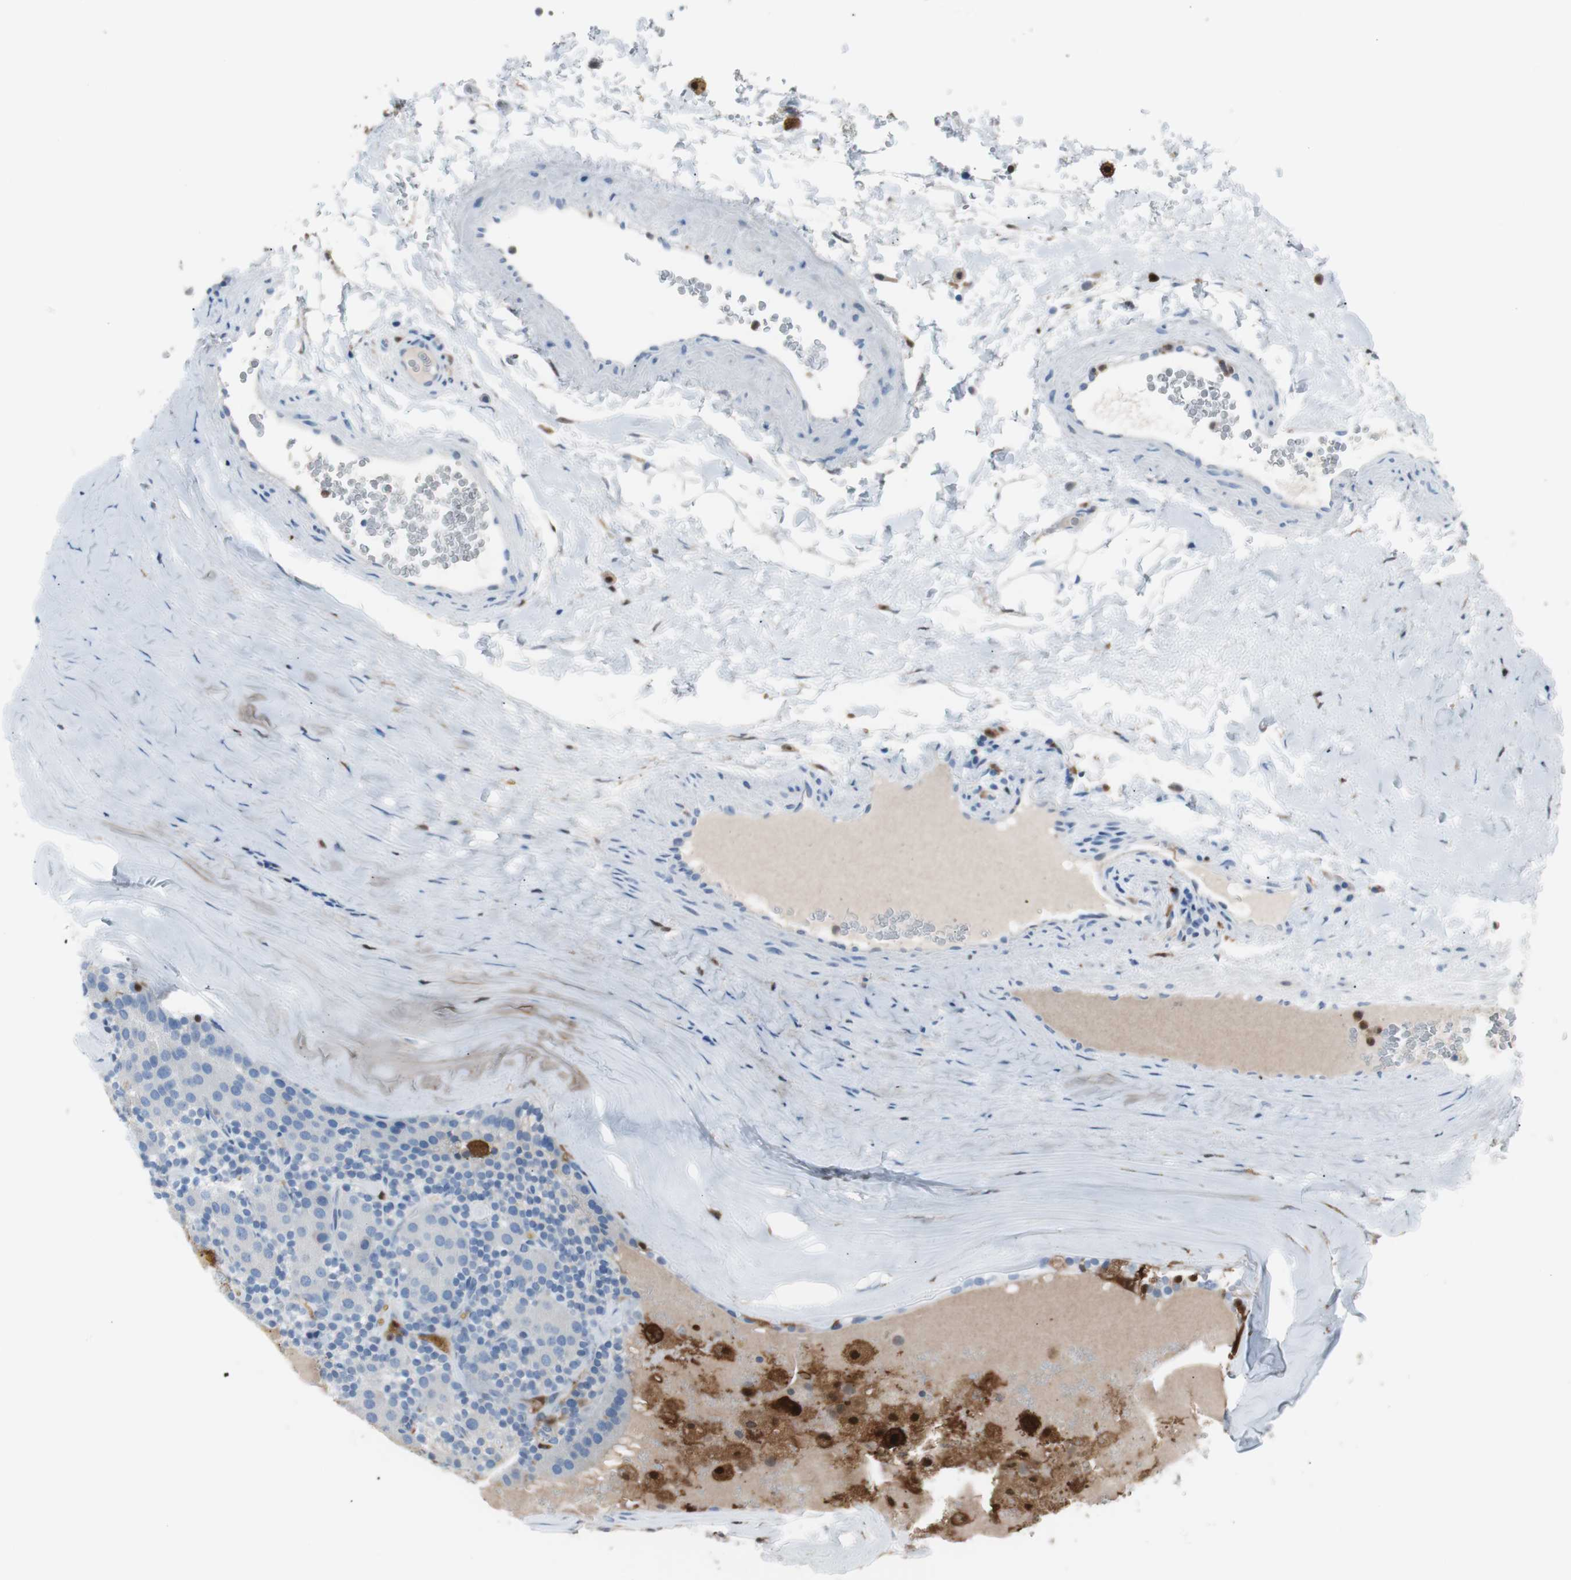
{"staining": {"intensity": "negative", "quantity": "none", "location": "none"}, "tissue": "parathyroid gland", "cell_type": "Glandular cells", "image_type": "normal", "snomed": [{"axis": "morphology", "description": "Normal tissue, NOS"}, {"axis": "morphology", "description": "Adenoma, NOS"}, {"axis": "topography", "description": "Parathyroid gland"}], "caption": "The image demonstrates no staining of glandular cells in unremarkable parathyroid gland.", "gene": "IL18", "patient": {"sex": "female", "age": 86}}